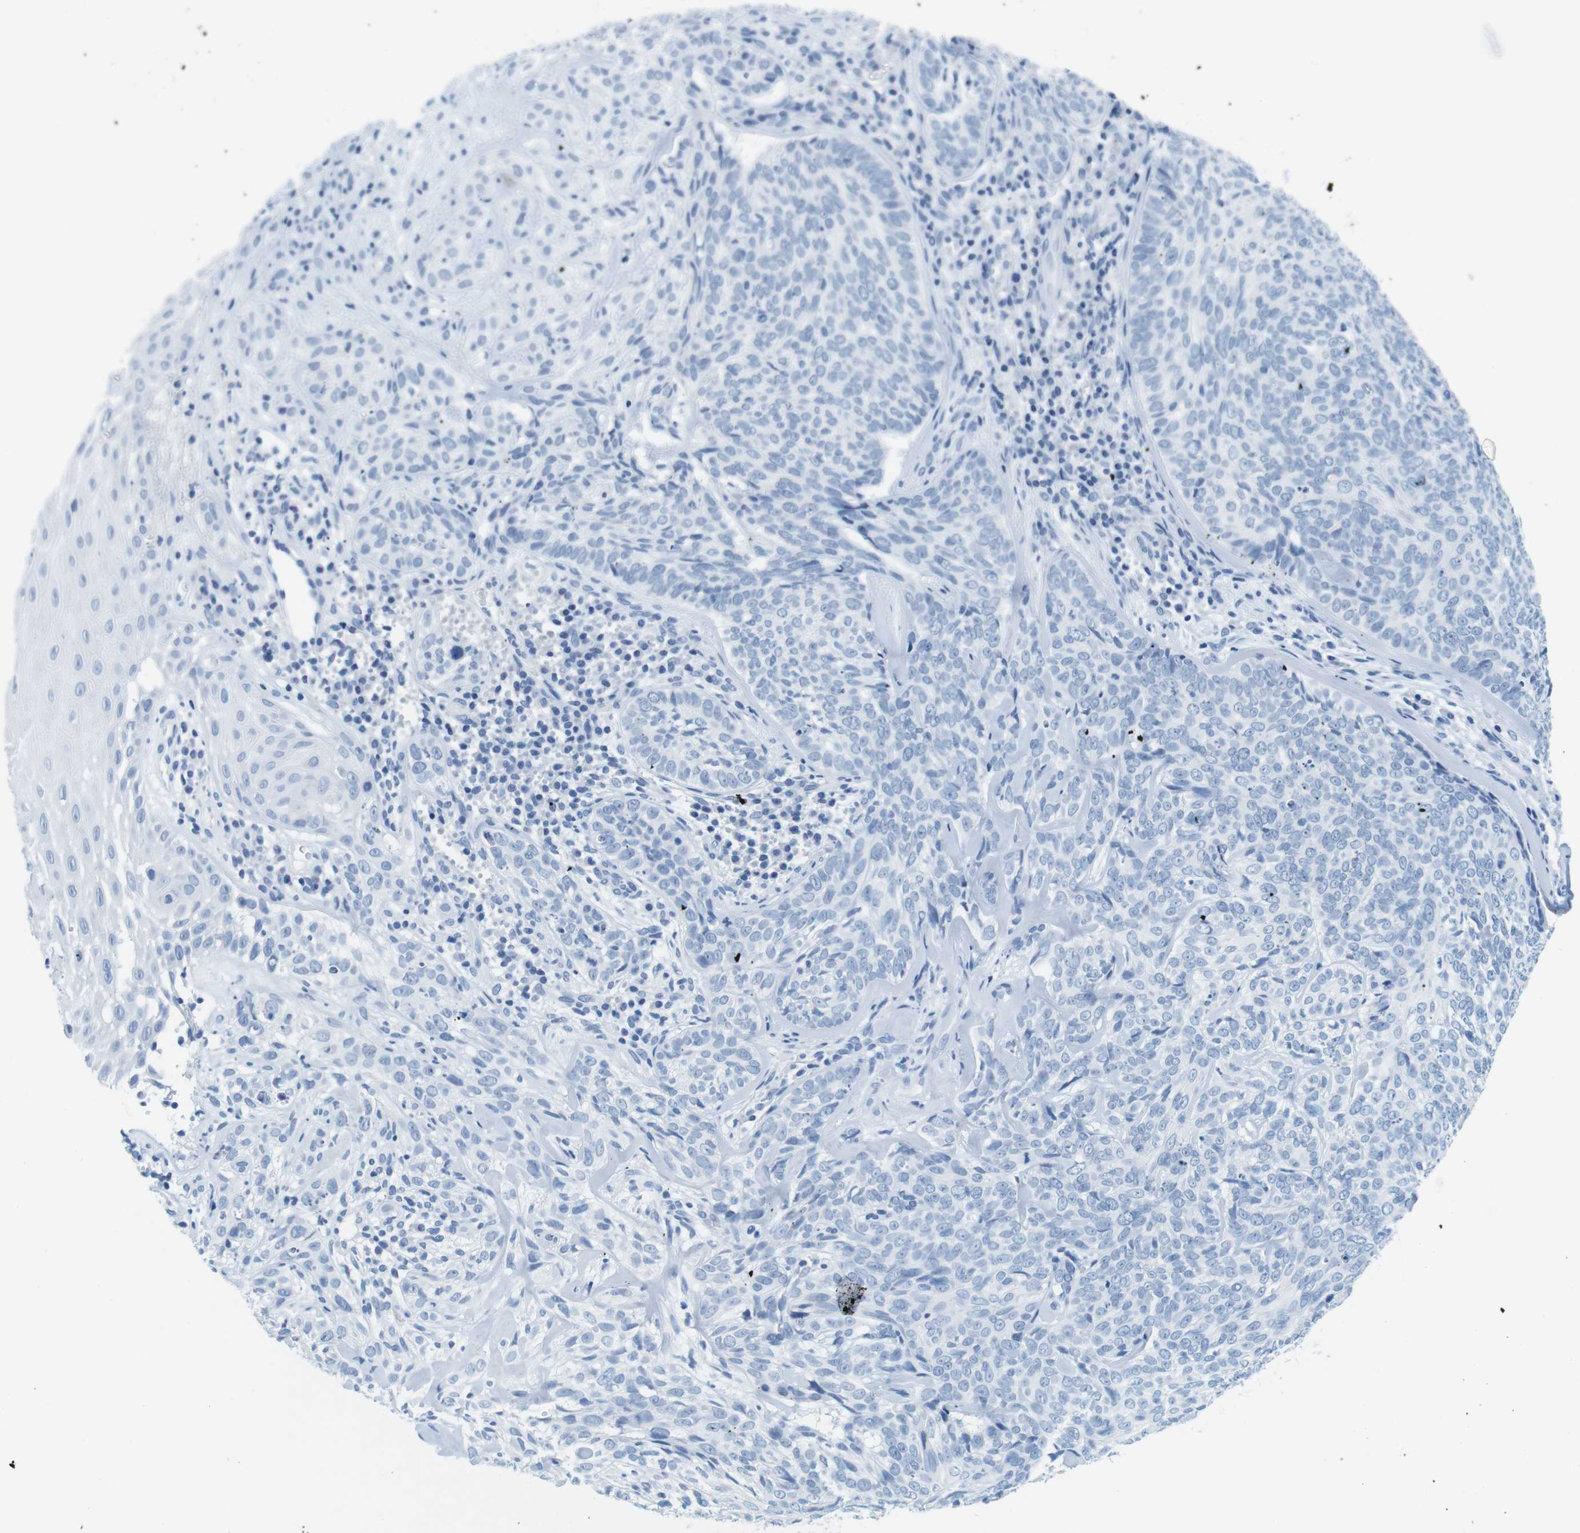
{"staining": {"intensity": "negative", "quantity": "none", "location": "none"}, "tissue": "skin cancer", "cell_type": "Tumor cells", "image_type": "cancer", "snomed": [{"axis": "morphology", "description": "Basal cell carcinoma"}, {"axis": "topography", "description": "Skin"}], "caption": "Tumor cells are negative for brown protein staining in skin cancer (basal cell carcinoma). (Immunohistochemistry, brightfield microscopy, high magnification).", "gene": "CYP2C9", "patient": {"sex": "male", "age": 72}}